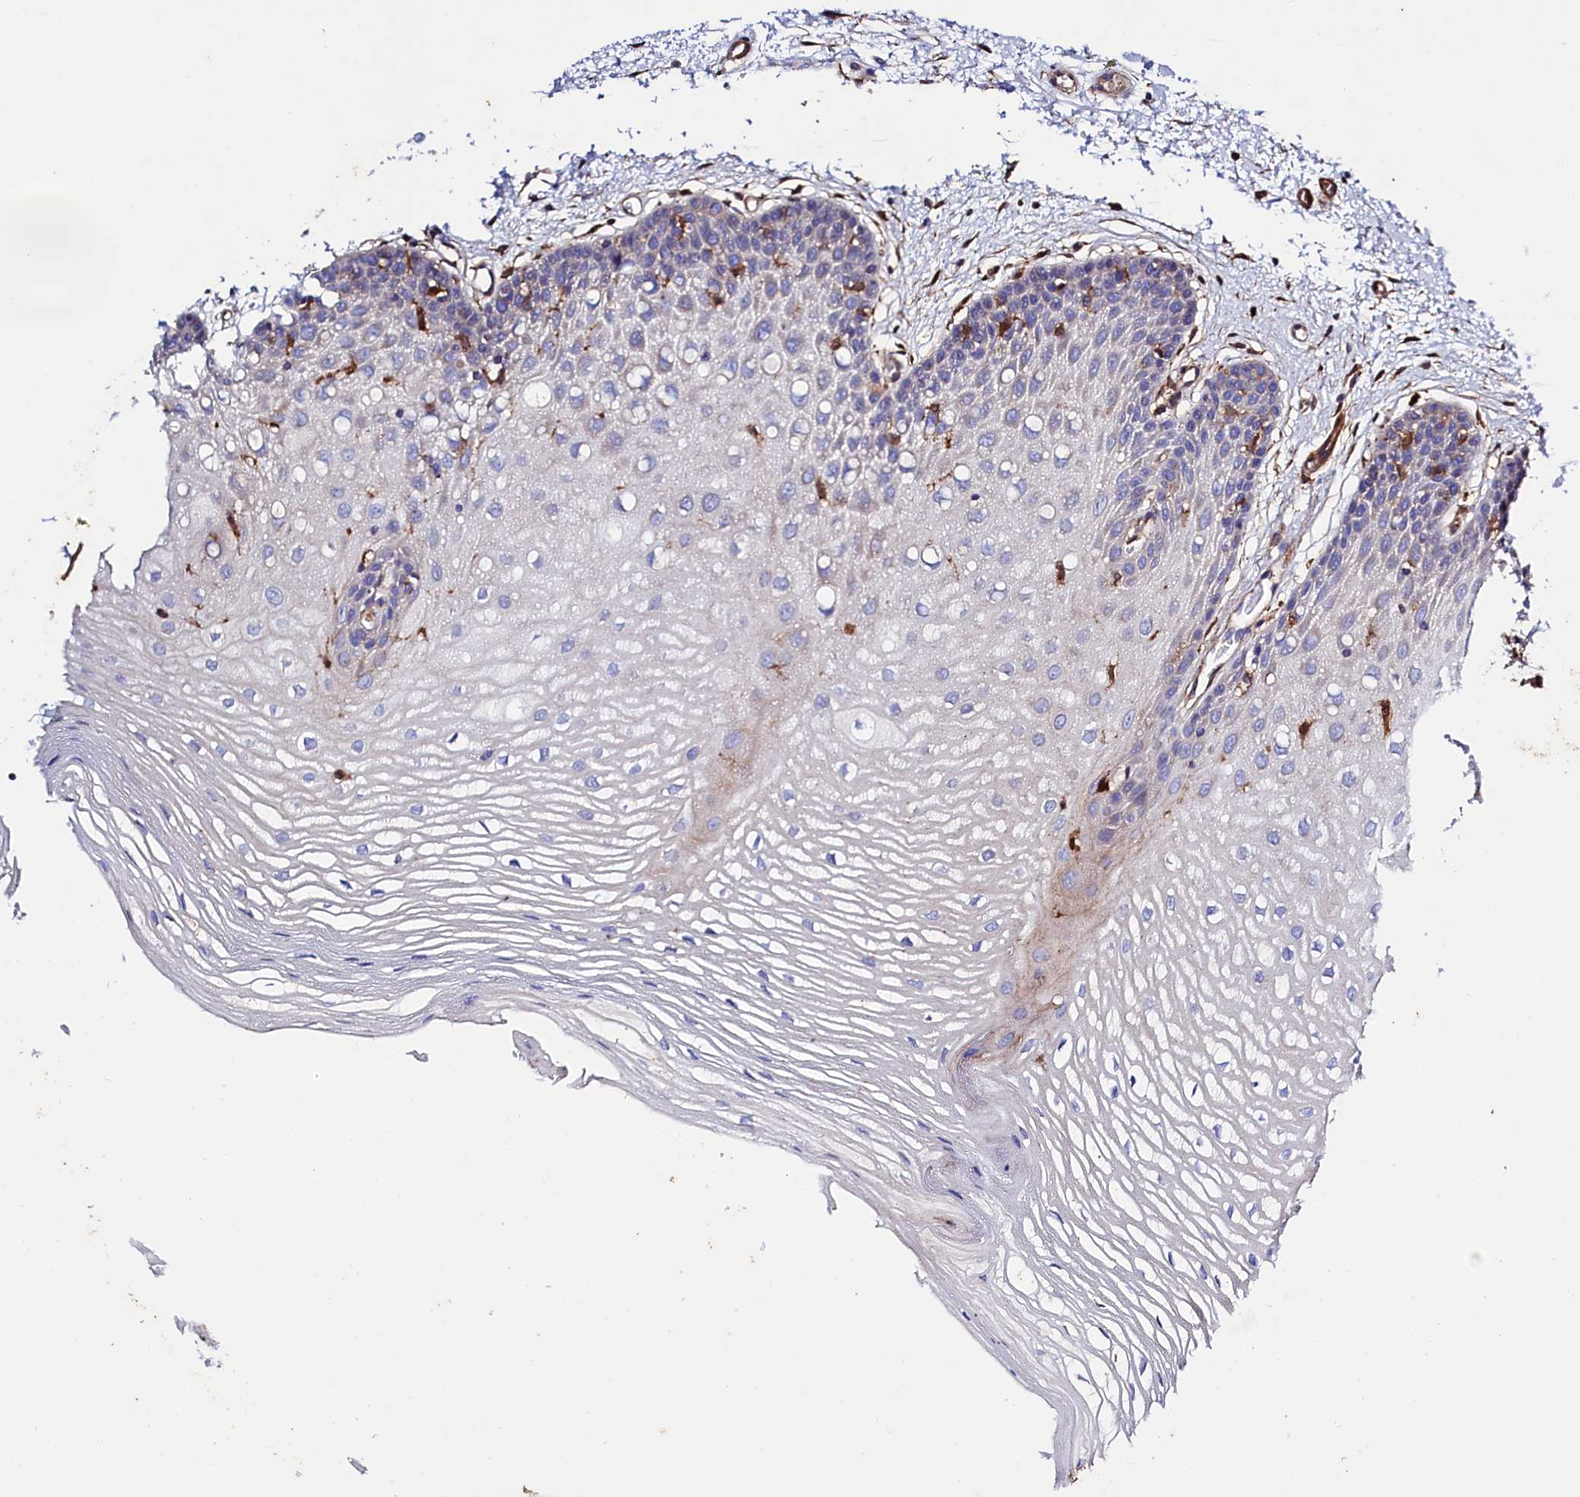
{"staining": {"intensity": "negative", "quantity": "none", "location": "none"}, "tissue": "oral mucosa", "cell_type": "Squamous epithelial cells", "image_type": "normal", "snomed": [{"axis": "morphology", "description": "Normal tissue, NOS"}, {"axis": "topography", "description": "Oral tissue"}, {"axis": "topography", "description": "Tounge, NOS"}], "caption": "Histopathology image shows no significant protein staining in squamous epithelial cells of benign oral mucosa. The staining was performed using DAB to visualize the protein expression in brown, while the nuclei were stained in blue with hematoxylin (Magnification: 20x).", "gene": "STAMBPL1", "patient": {"sex": "female", "age": 73}}